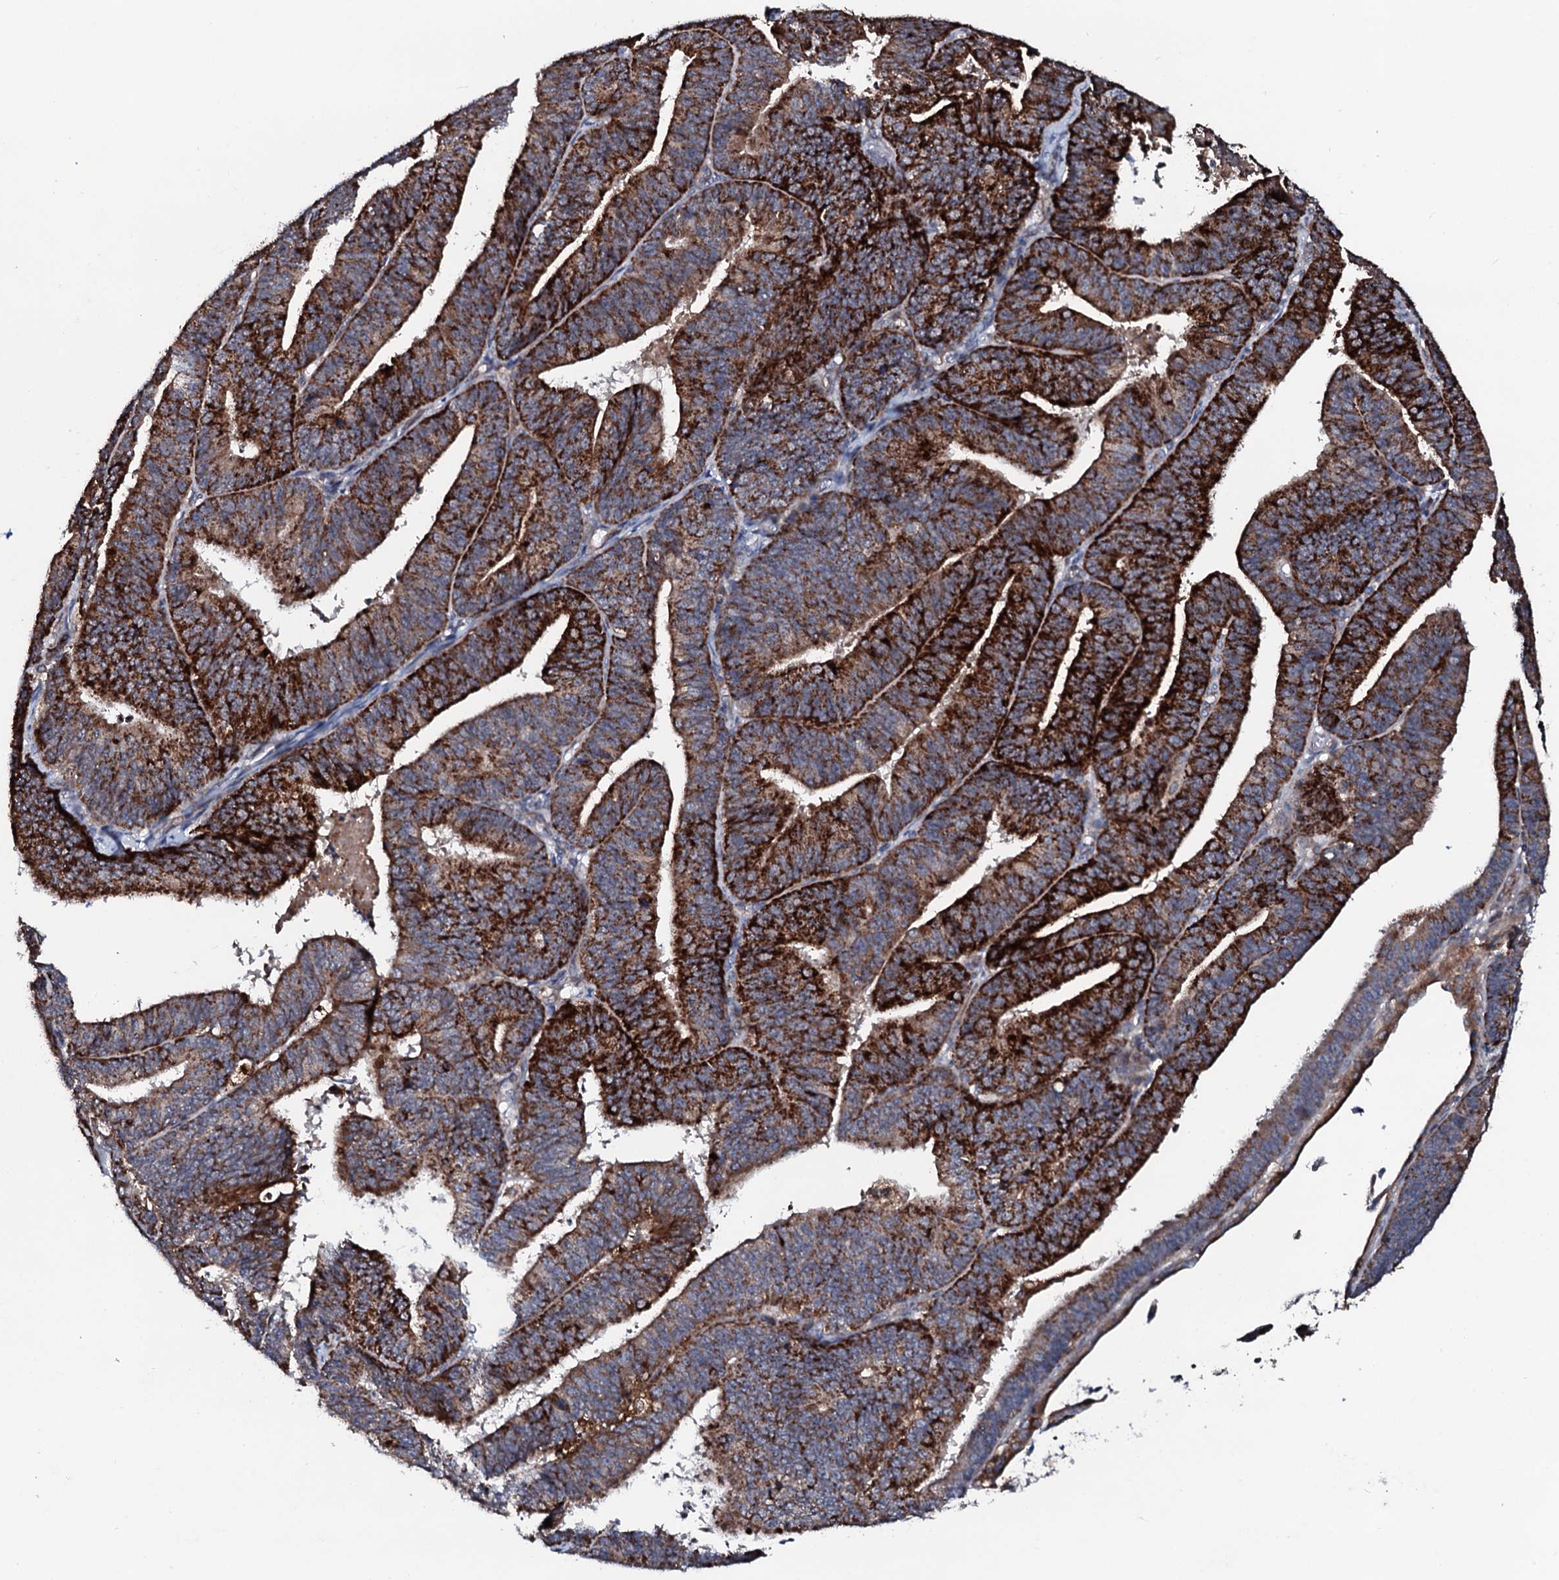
{"staining": {"intensity": "strong", "quantity": ">75%", "location": "cytoplasmic/membranous"}, "tissue": "endometrial cancer", "cell_type": "Tumor cells", "image_type": "cancer", "snomed": [{"axis": "morphology", "description": "Adenocarcinoma, NOS"}, {"axis": "topography", "description": "Endometrium"}], "caption": "This is a photomicrograph of IHC staining of endometrial cancer, which shows strong positivity in the cytoplasmic/membranous of tumor cells.", "gene": "SDHAF2", "patient": {"sex": "female", "age": 73}}